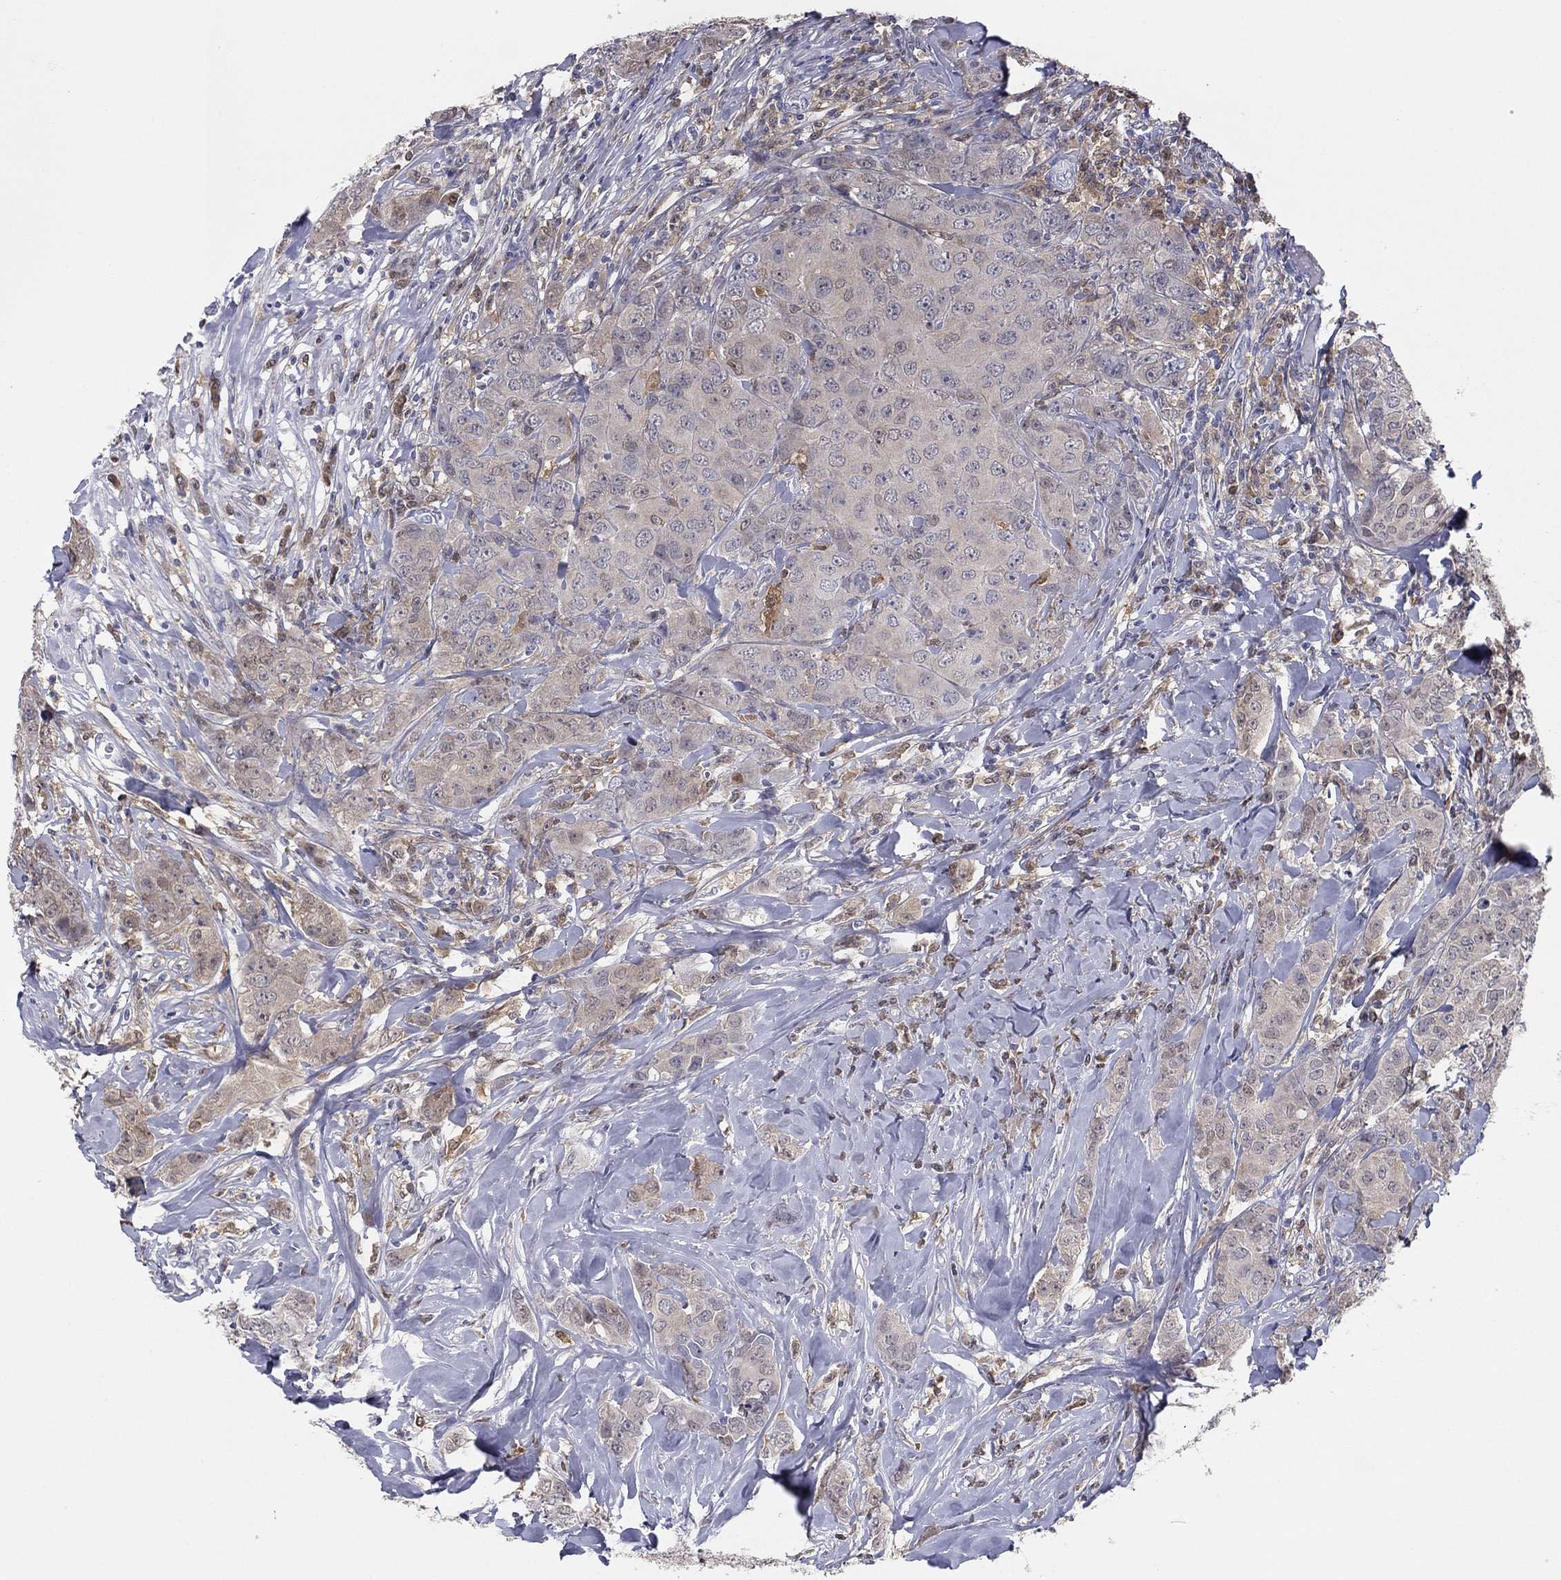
{"staining": {"intensity": "negative", "quantity": "none", "location": "none"}, "tissue": "breast cancer", "cell_type": "Tumor cells", "image_type": "cancer", "snomed": [{"axis": "morphology", "description": "Duct carcinoma"}, {"axis": "topography", "description": "Breast"}], "caption": "Immunohistochemistry (IHC) photomicrograph of human breast cancer (intraductal carcinoma) stained for a protein (brown), which demonstrates no staining in tumor cells.", "gene": "PDXK", "patient": {"sex": "female", "age": 43}}